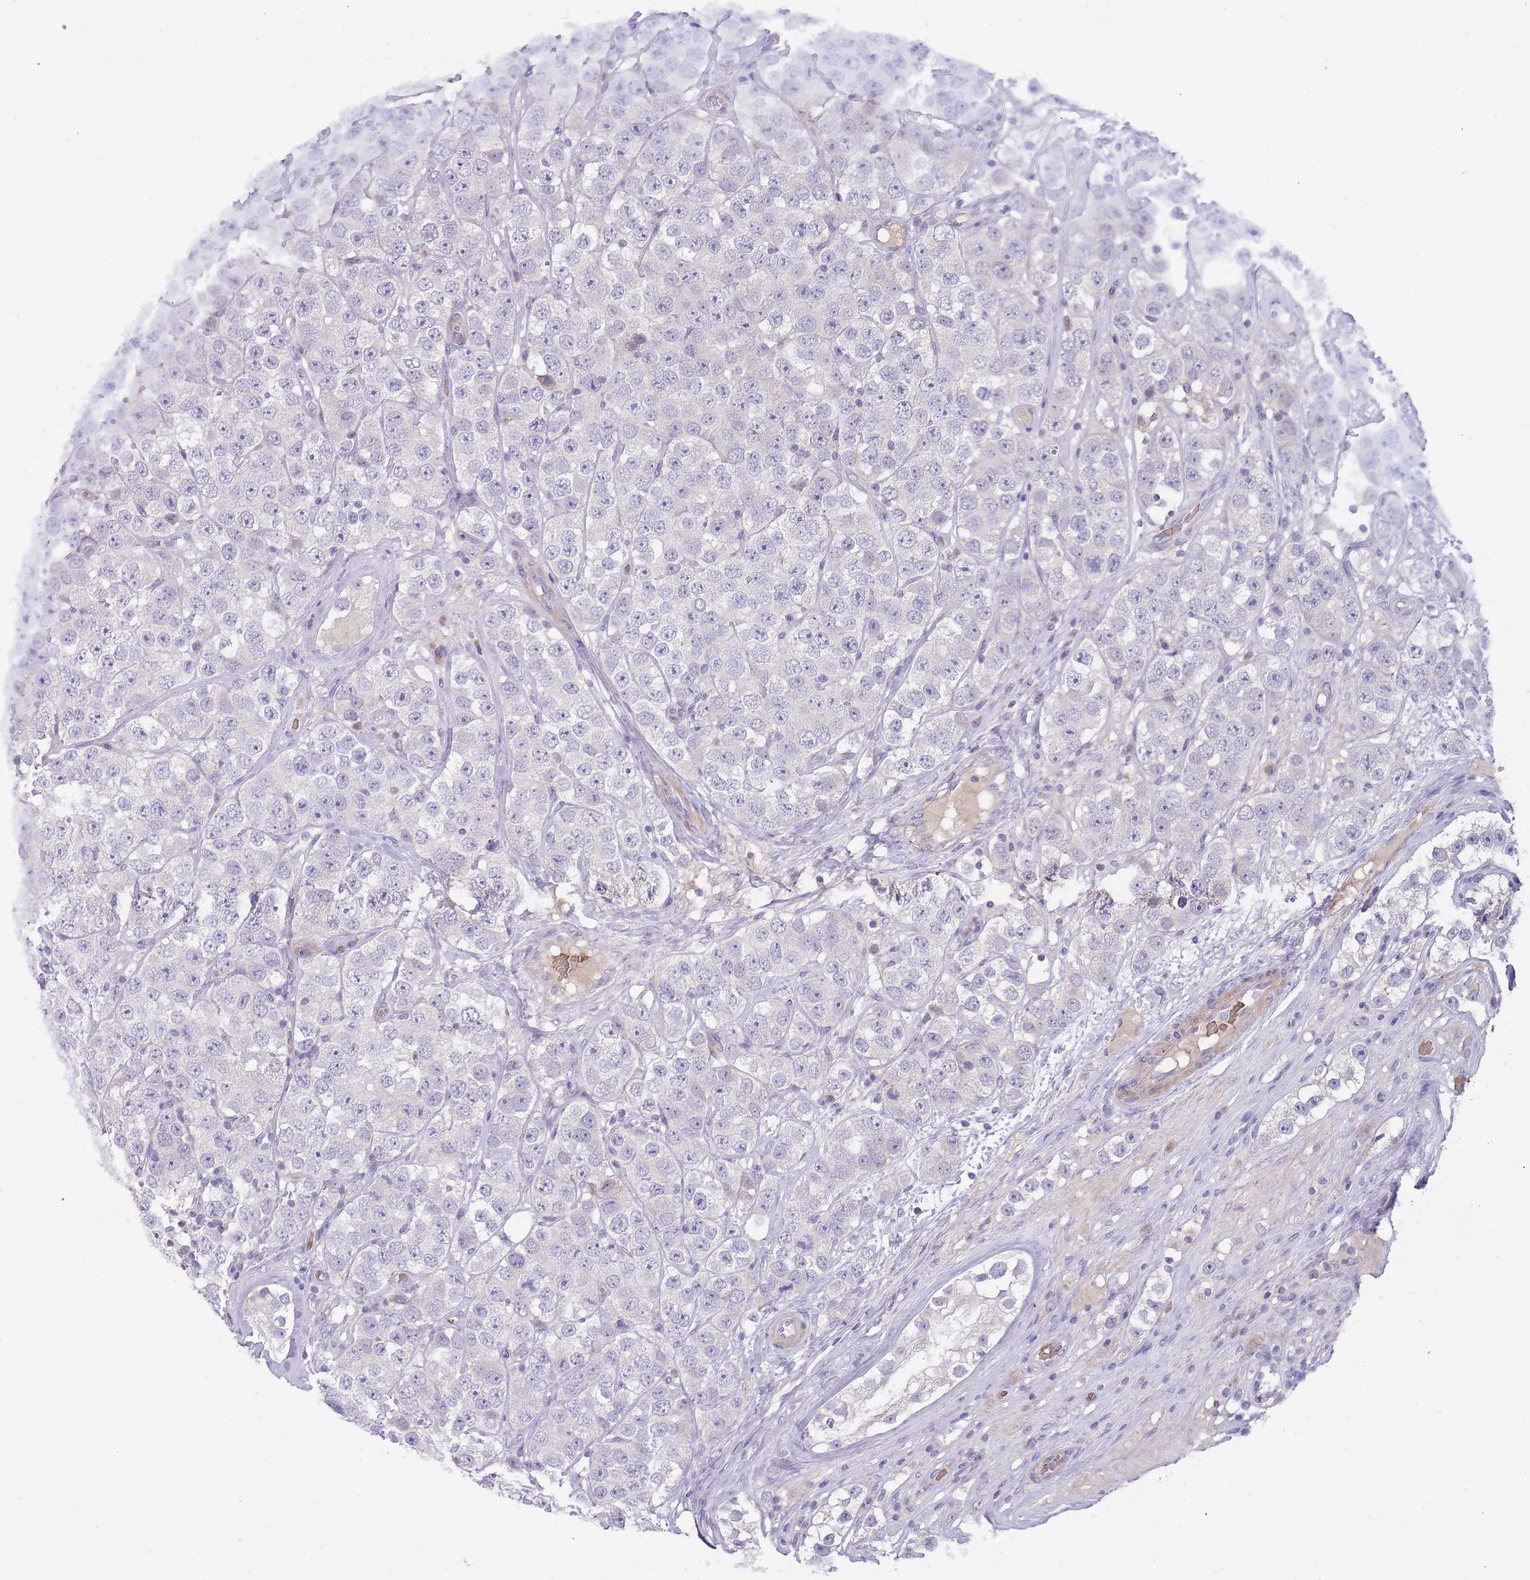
{"staining": {"intensity": "negative", "quantity": "none", "location": "none"}, "tissue": "testis cancer", "cell_type": "Tumor cells", "image_type": "cancer", "snomed": [{"axis": "morphology", "description": "Seminoma, NOS"}, {"axis": "topography", "description": "Testis"}], "caption": "There is no significant positivity in tumor cells of testis cancer (seminoma).", "gene": "PRAC1", "patient": {"sex": "male", "age": 28}}